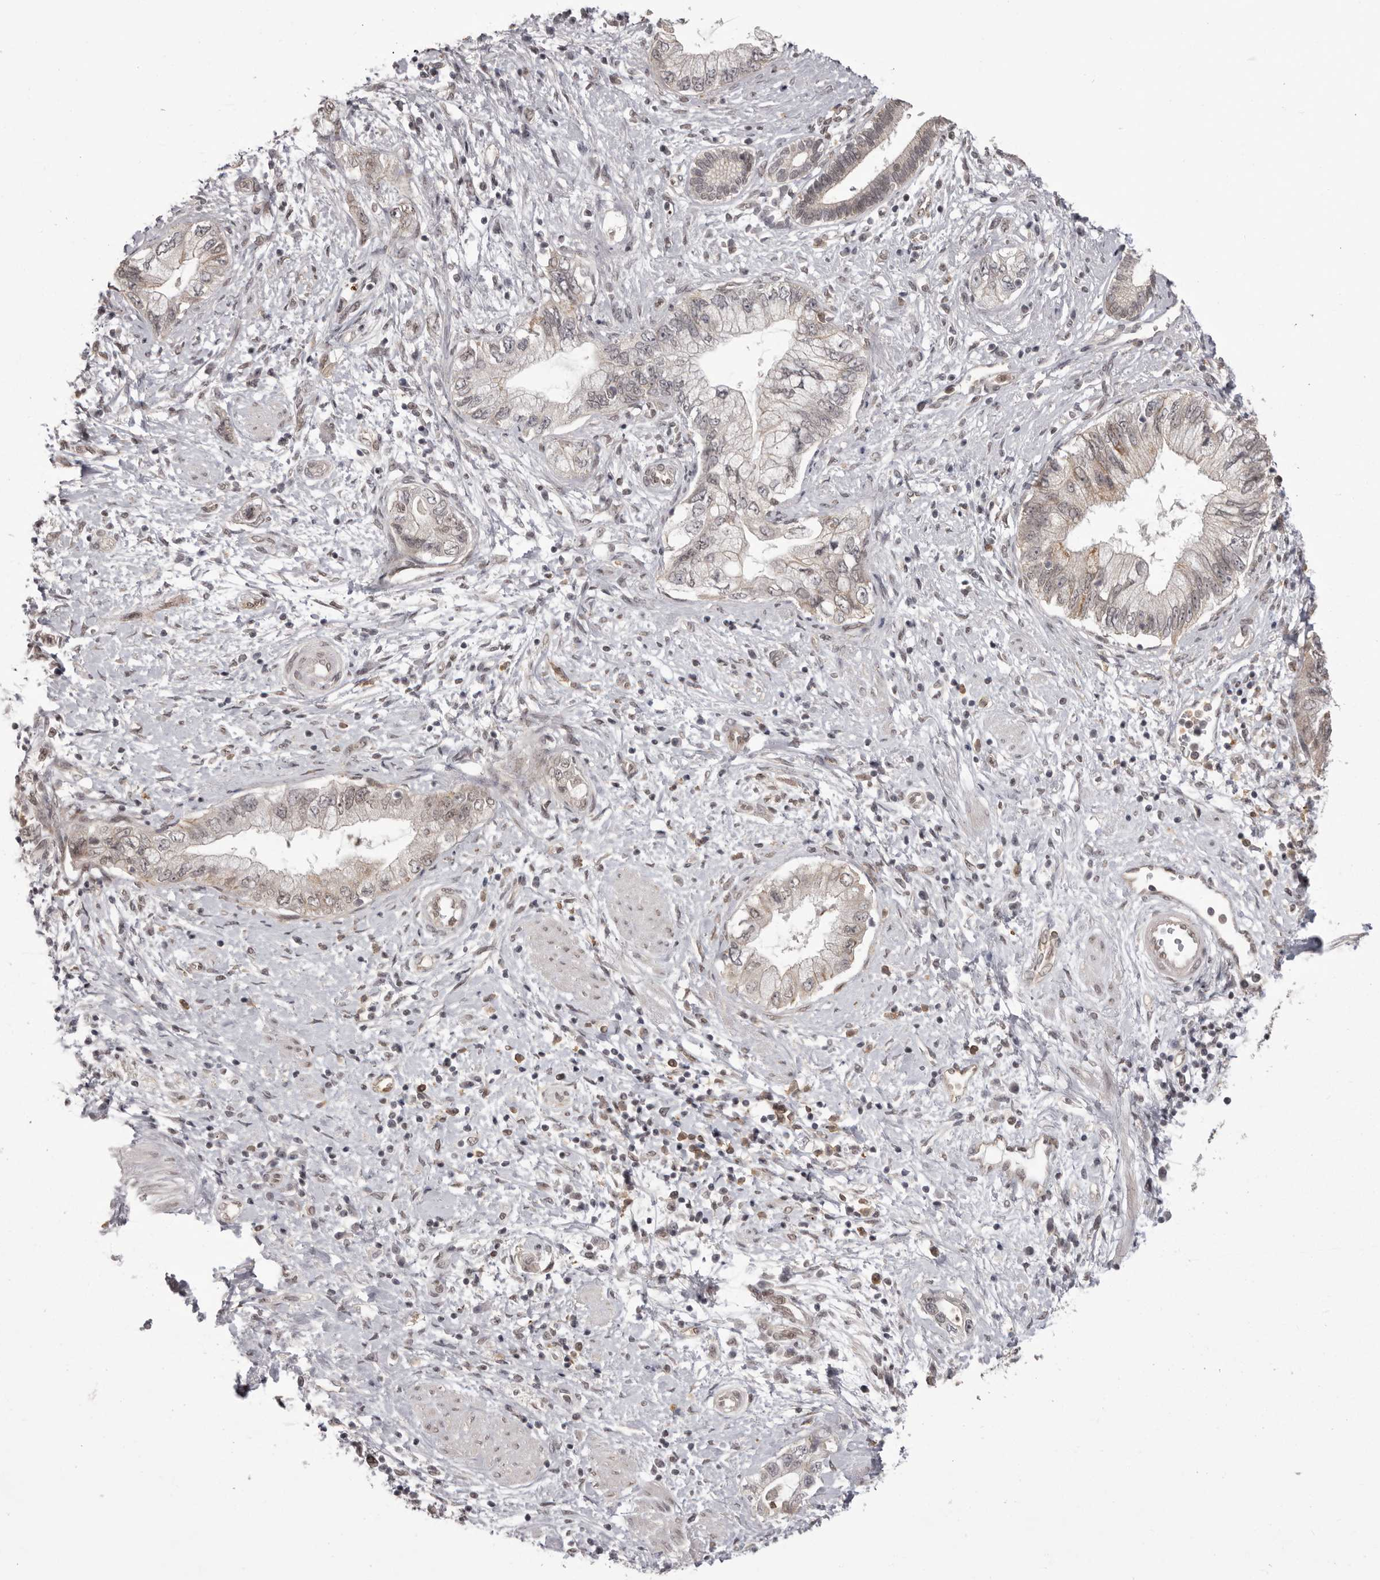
{"staining": {"intensity": "weak", "quantity": "<25%", "location": "cytoplasmic/membranous,nuclear"}, "tissue": "pancreatic cancer", "cell_type": "Tumor cells", "image_type": "cancer", "snomed": [{"axis": "morphology", "description": "Adenocarcinoma, NOS"}, {"axis": "topography", "description": "Pancreas"}], "caption": "Tumor cells show no significant positivity in pancreatic cancer. (DAB IHC with hematoxylin counter stain).", "gene": "RNF2", "patient": {"sex": "female", "age": 73}}